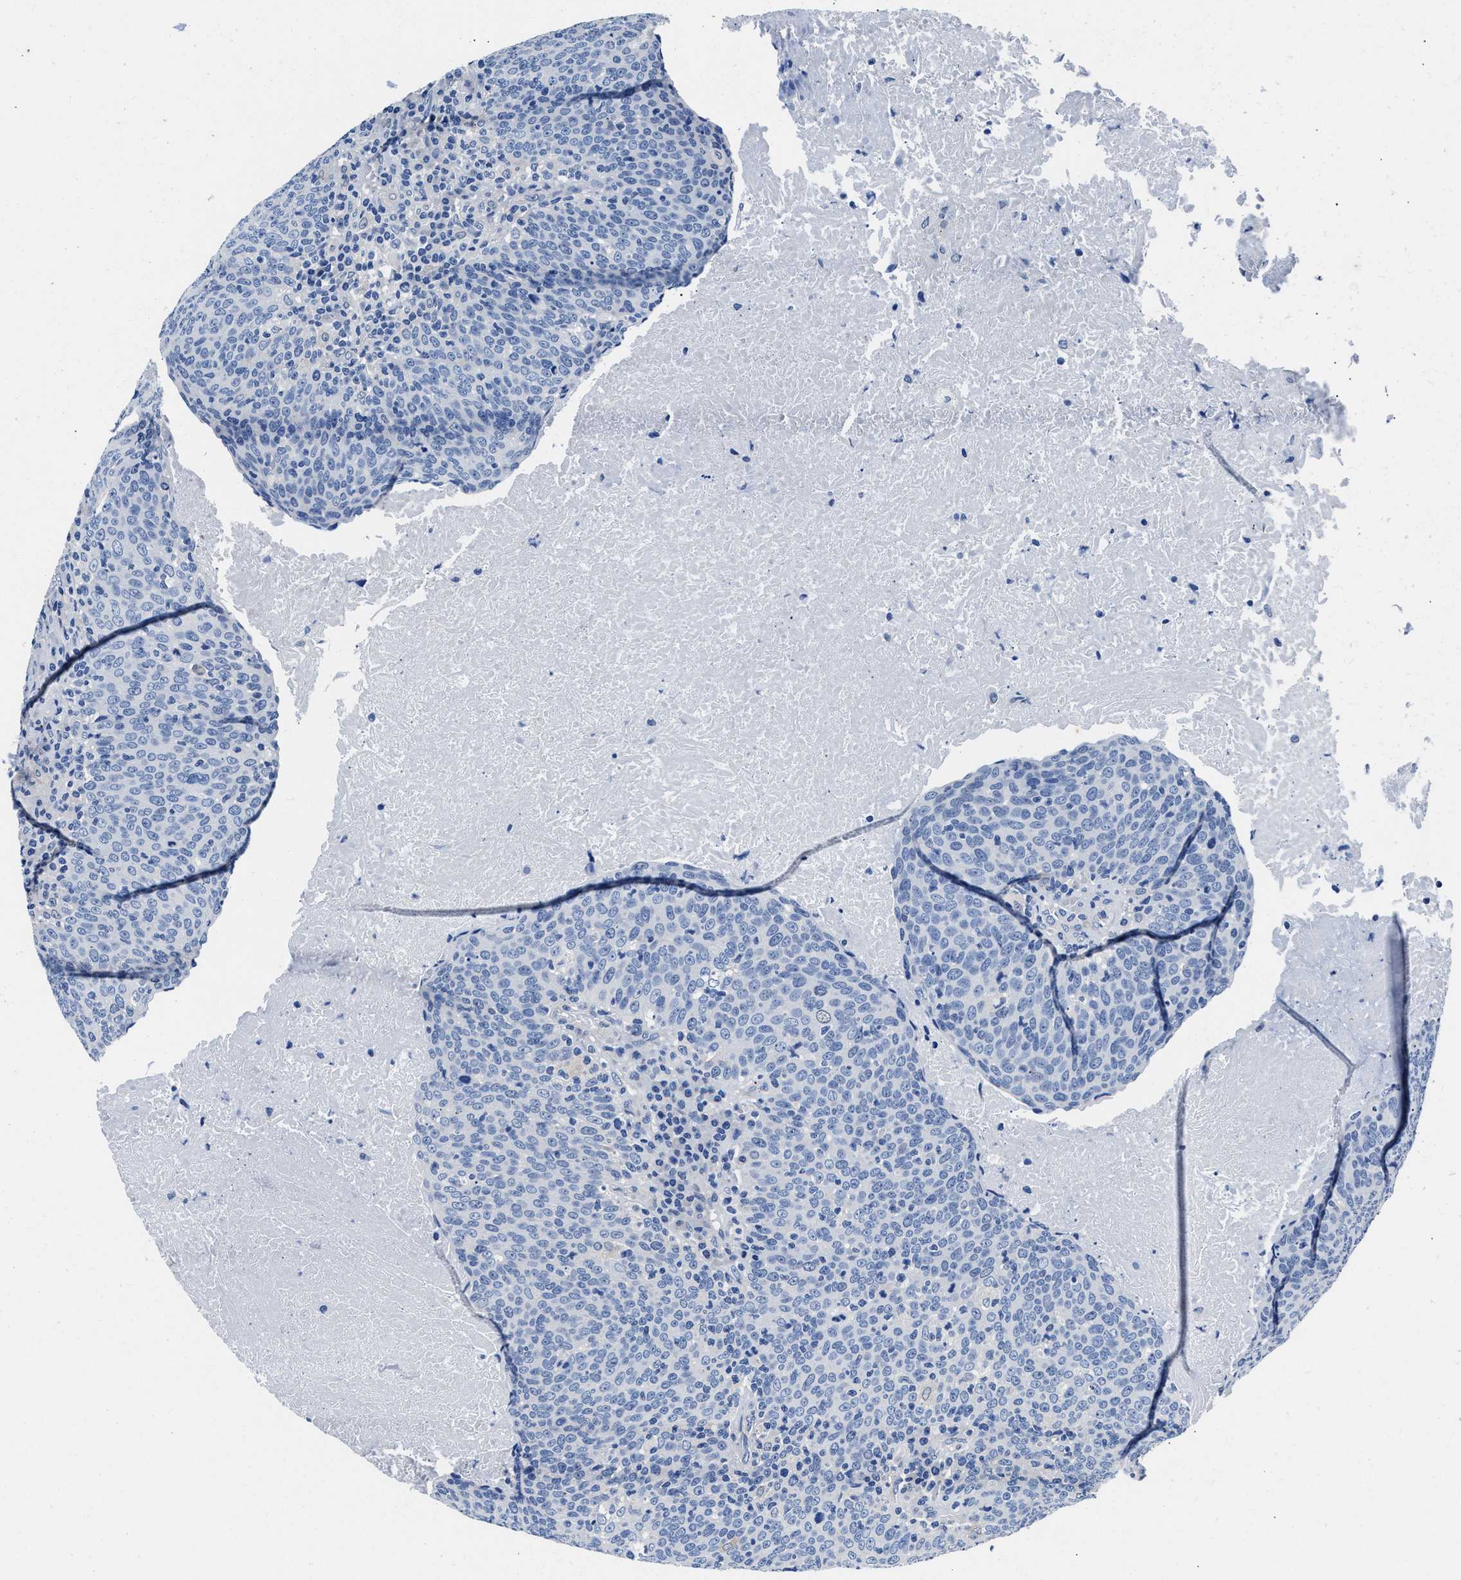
{"staining": {"intensity": "negative", "quantity": "none", "location": "none"}, "tissue": "head and neck cancer", "cell_type": "Tumor cells", "image_type": "cancer", "snomed": [{"axis": "morphology", "description": "Squamous cell carcinoma, NOS"}, {"axis": "morphology", "description": "Squamous cell carcinoma, metastatic, NOS"}, {"axis": "topography", "description": "Lymph node"}, {"axis": "topography", "description": "Head-Neck"}], "caption": "A histopathology image of head and neck metastatic squamous cell carcinoma stained for a protein shows no brown staining in tumor cells.", "gene": "GSTM1", "patient": {"sex": "male", "age": 62}}